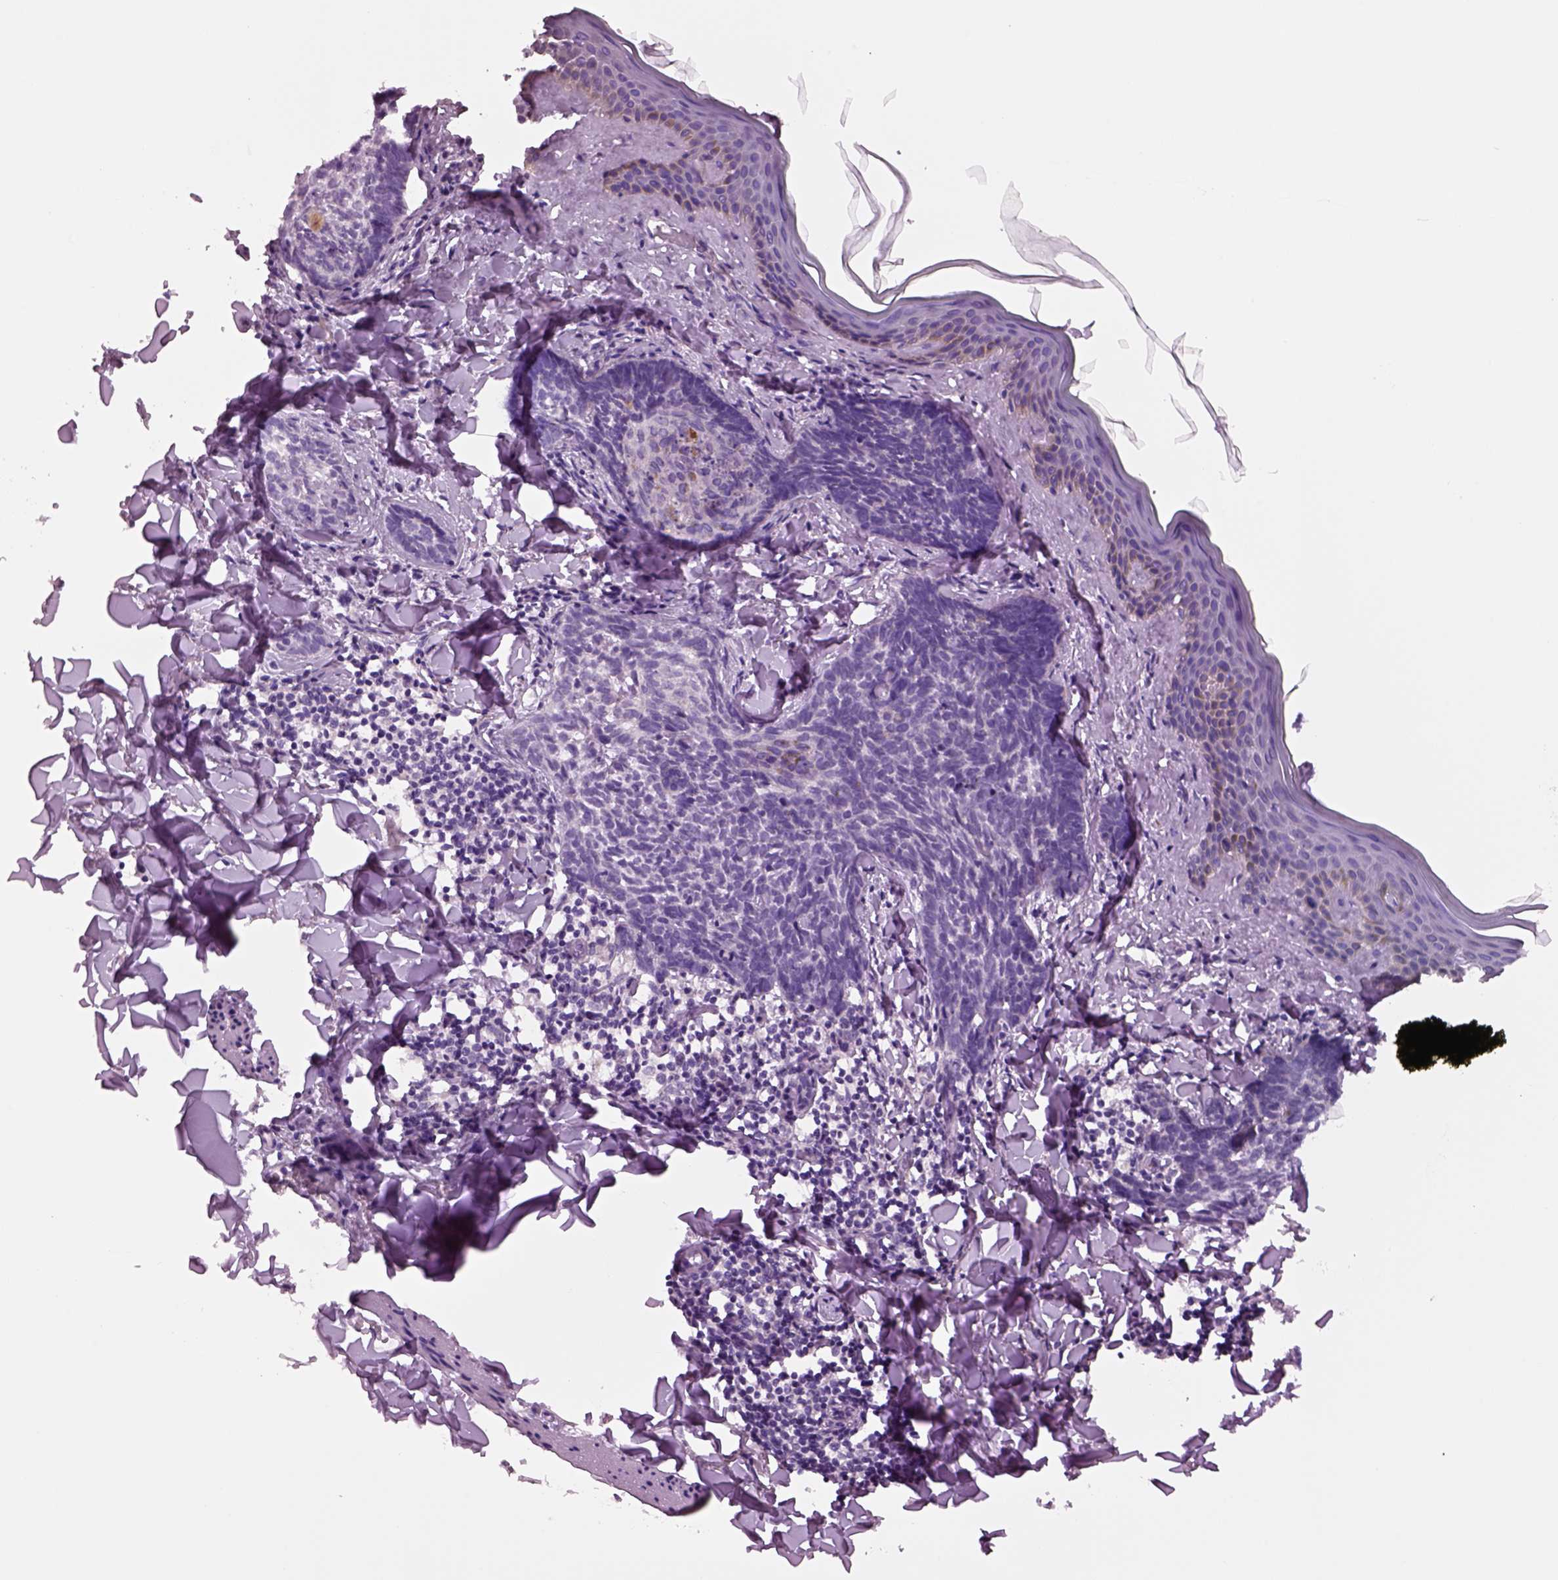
{"staining": {"intensity": "negative", "quantity": "none", "location": "none"}, "tissue": "skin cancer", "cell_type": "Tumor cells", "image_type": "cancer", "snomed": [{"axis": "morphology", "description": "Normal tissue, NOS"}, {"axis": "morphology", "description": "Basal cell carcinoma"}, {"axis": "topography", "description": "Skin"}], "caption": "IHC photomicrograph of human basal cell carcinoma (skin) stained for a protein (brown), which displays no staining in tumor cells.", "gene": "CLPSL1", "patient": {"sex": "male", "age": 46}}